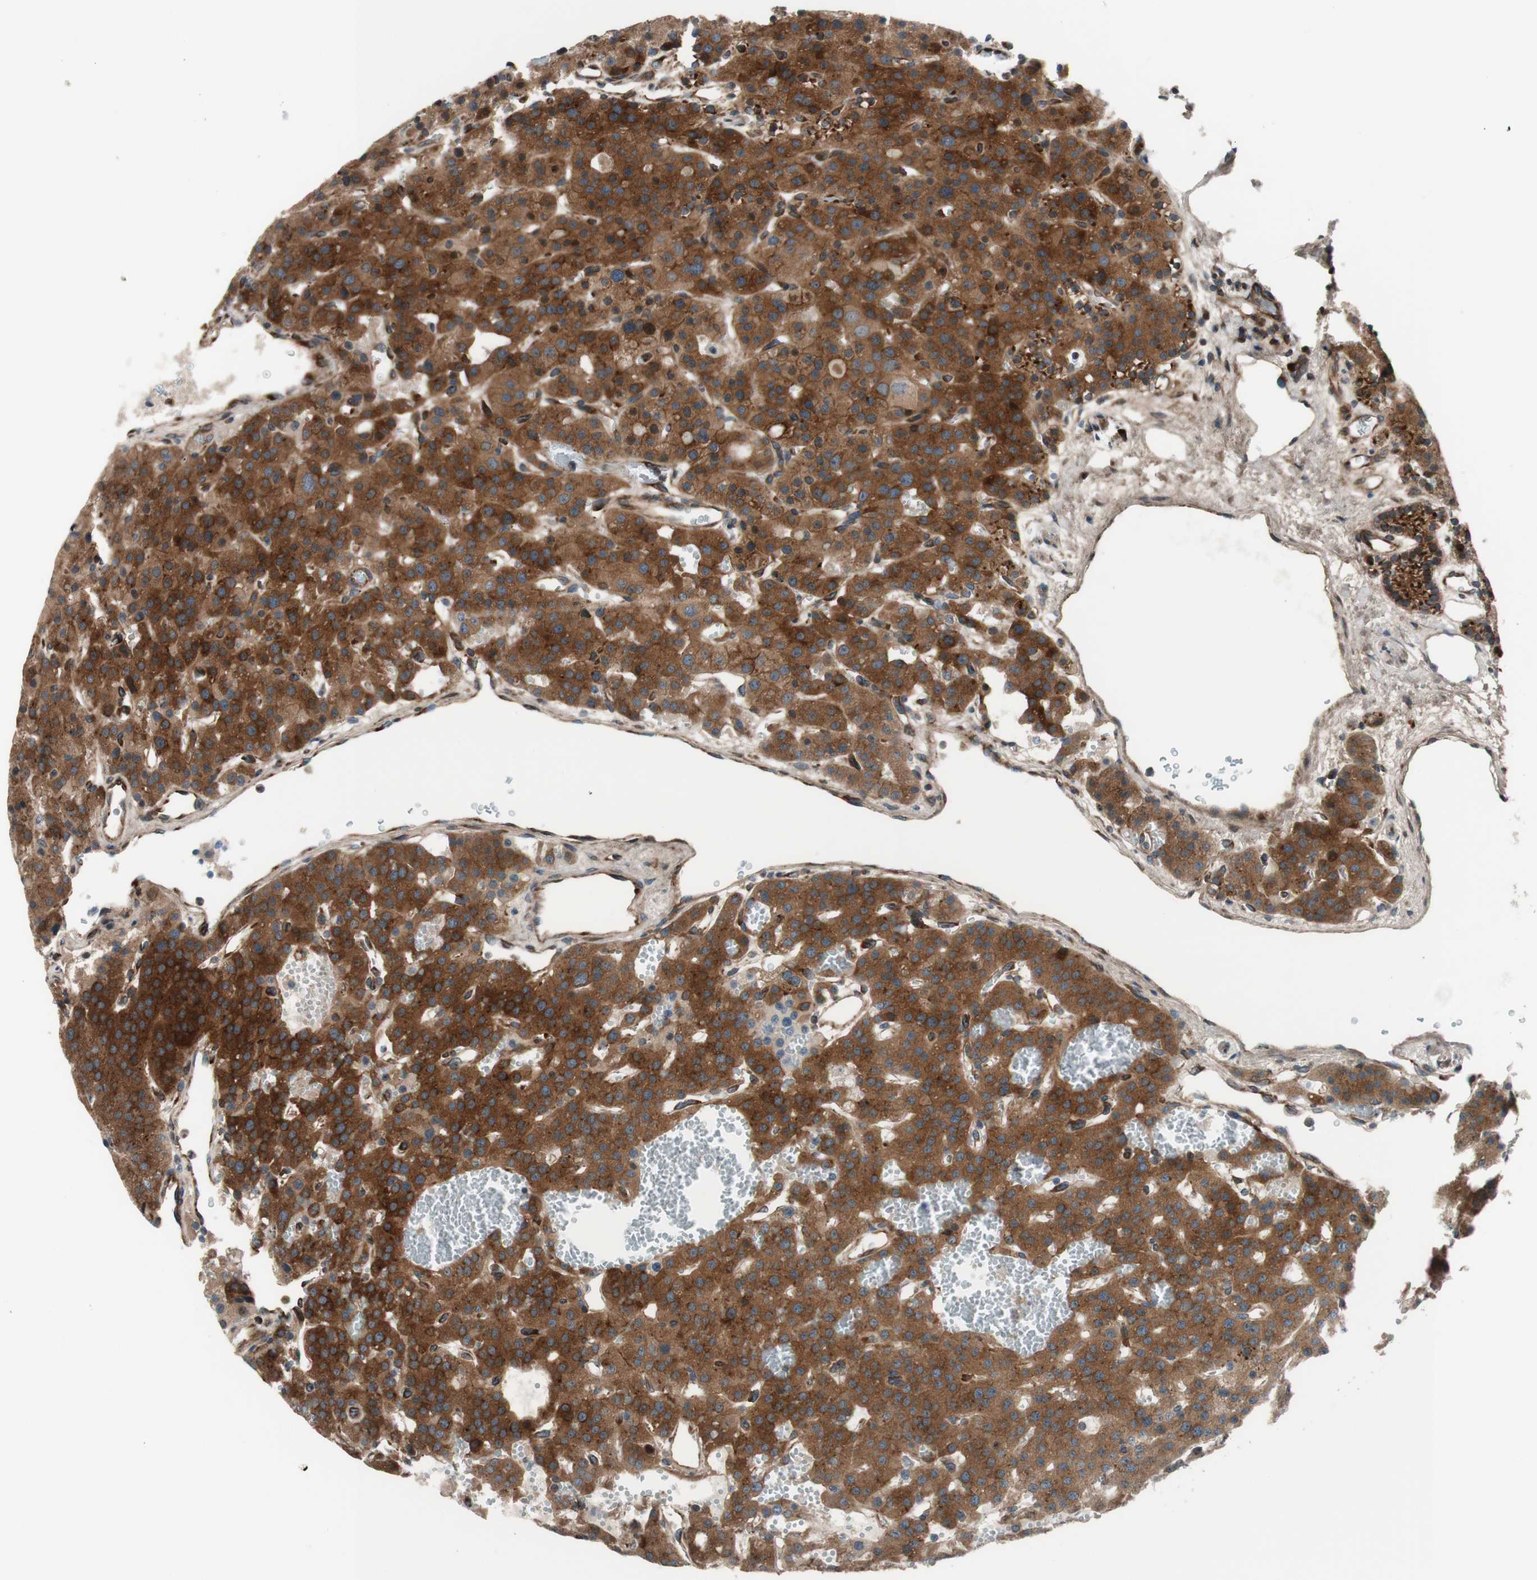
{"staining": {"intensity": "moderate", "quantity": ">75%", "location": "cytoplasmic/membranous"}, "tissue": "parathyroid gland", "cell_type": "Glandular cells", "image_type": "normal", "snomed": [{"axis": "morphology", "description": "Normal tissue, NOS"}, {"axis": "morphology", "description": "Adenoma, NOS"}, {"axis": "topography", "description": "Parathyroid gland"}], "caption": "About >75% of glandular cells in unremarkable human parathyroid gland show moderate cytoplasmic/membranous protein expression as visualized by brown immunohistochemical staining.", "gene": "CCN4", "patient": {"sex": "female", "age": 81}}